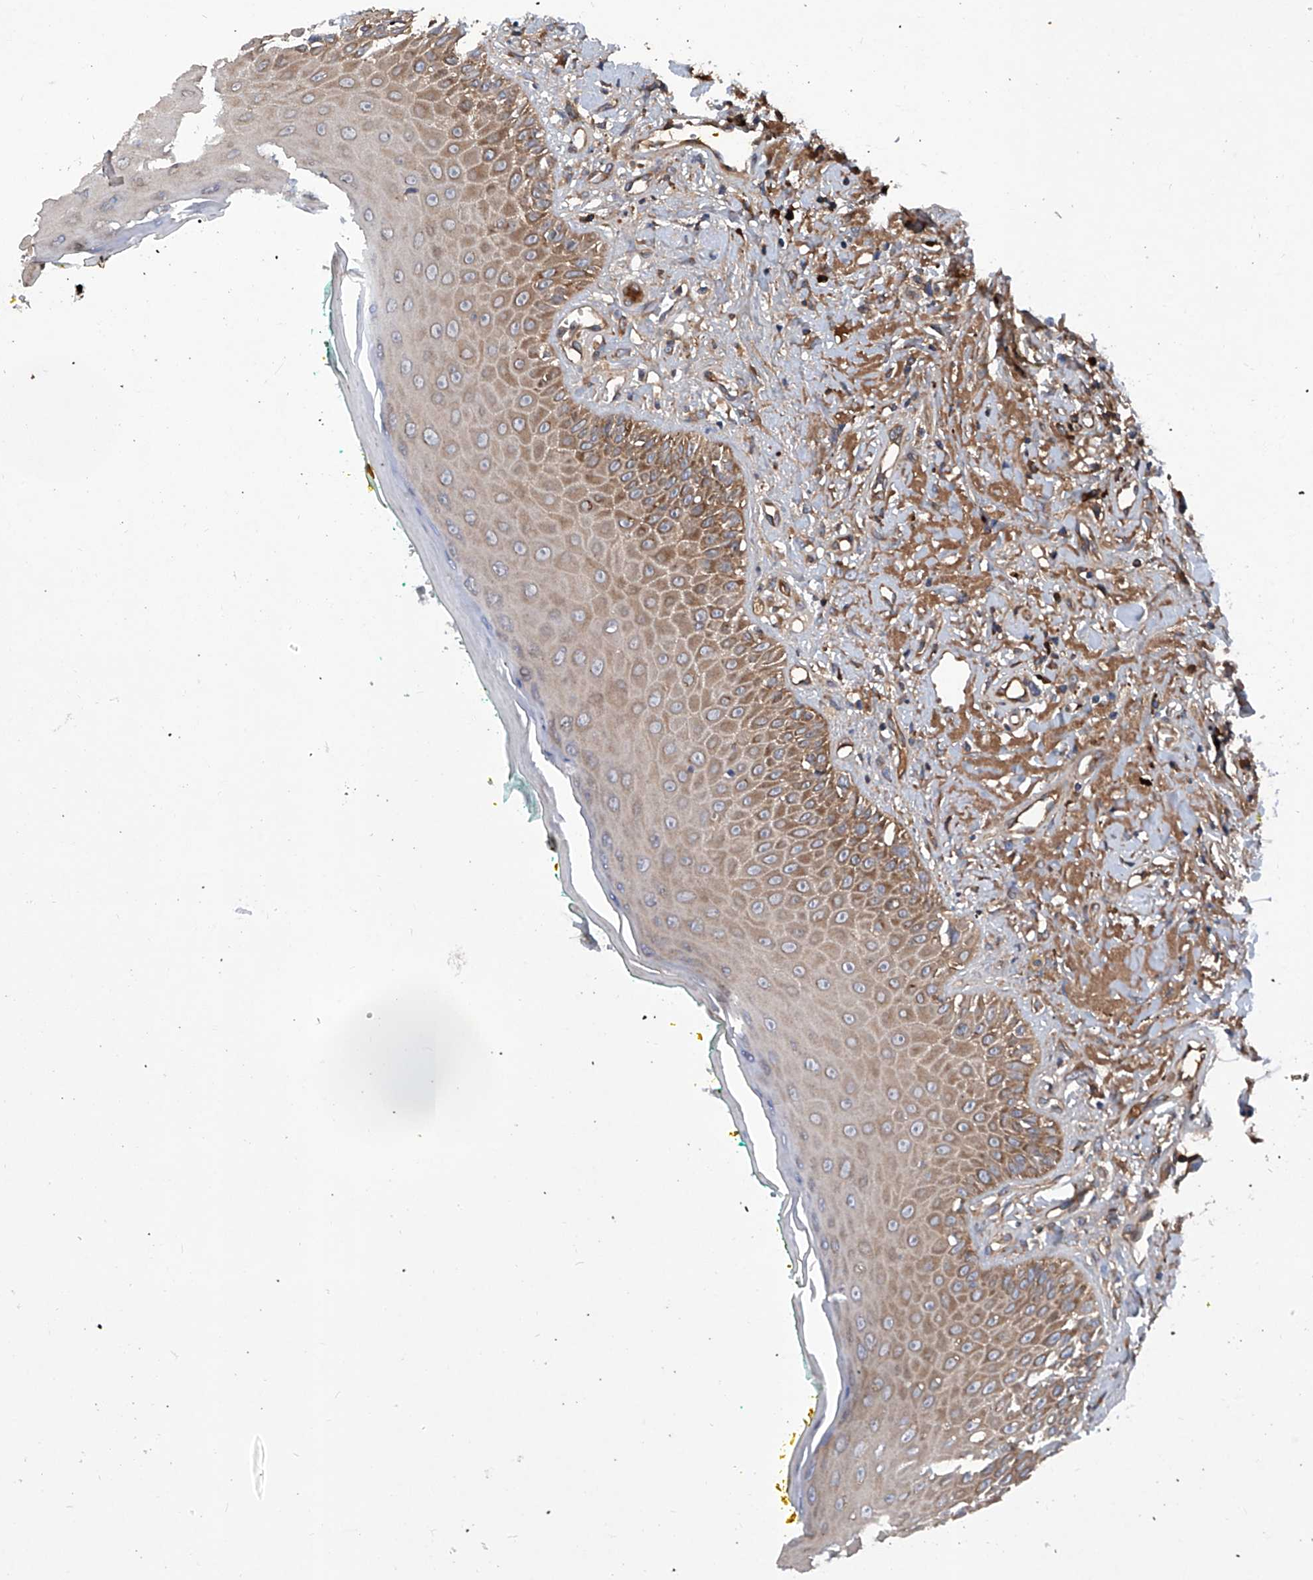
{"staining": {"intensity": "moderate", "quantity": ">75%", "location": "cytoplasmic/membranous"}, "tissue": "oral mucosa", "cell_type": "Squamous epithelial cells", "image_type": "normal", "snomed": [{"axis": "morphology", "description": "Normal tissue, NOS"}, {"axis": "topography", "description": "Oral tissue"}], "caption": "The immunohistochemical stain labels moderate cytoplasmic/membranous staining in squamous epithelial cells of unremarkable oral mucosa. (brown staining indicates protein expression, while blue staining denotes nuclei).", "gene": "ASCC3", "patient": {"sex": "female", "age": 70}}